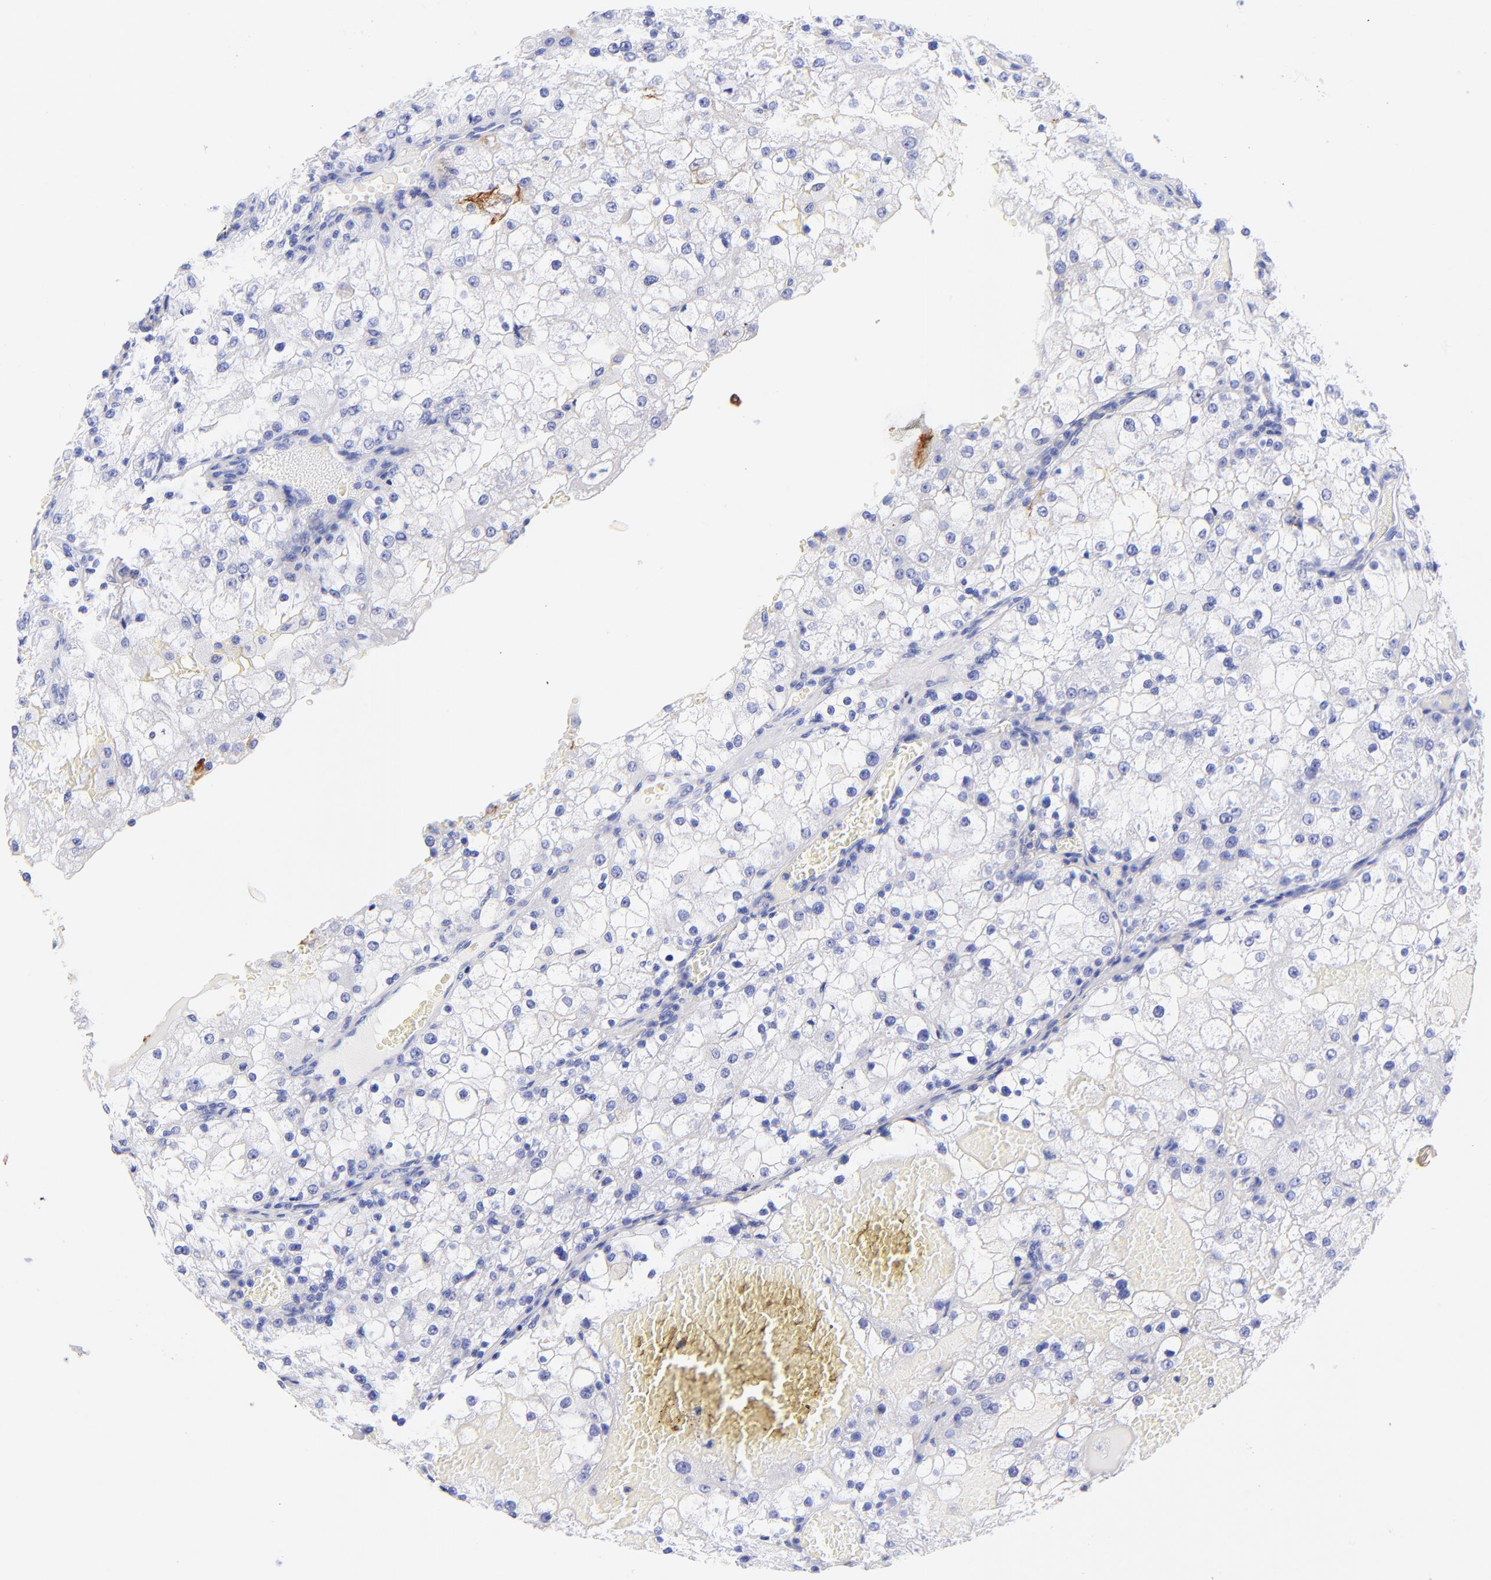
{"staining": {"intensity": "negative", "quantity": "none", "location": "none"}, "tissue": "renal cancer", "cell_type": "Tumor cells", "image_type": "cancer", "snomed": [{"axis": "morphology", "description": "Adenocarcinoma, NOS"}, {"axis": "topography", "description": "Kidney"}], "caption": "This image is of renal cancer (adenocarcinoma) stained with immunohistochemistry to label a protein in brown with the nuclei are counter-stained blue. There is no staining in tumor cells. (DAB immunohistochemistry visualized using brightfield microscopy, high magnification).", "gene": "KRT19", "patient": {"sex": "female", "age": 74}}